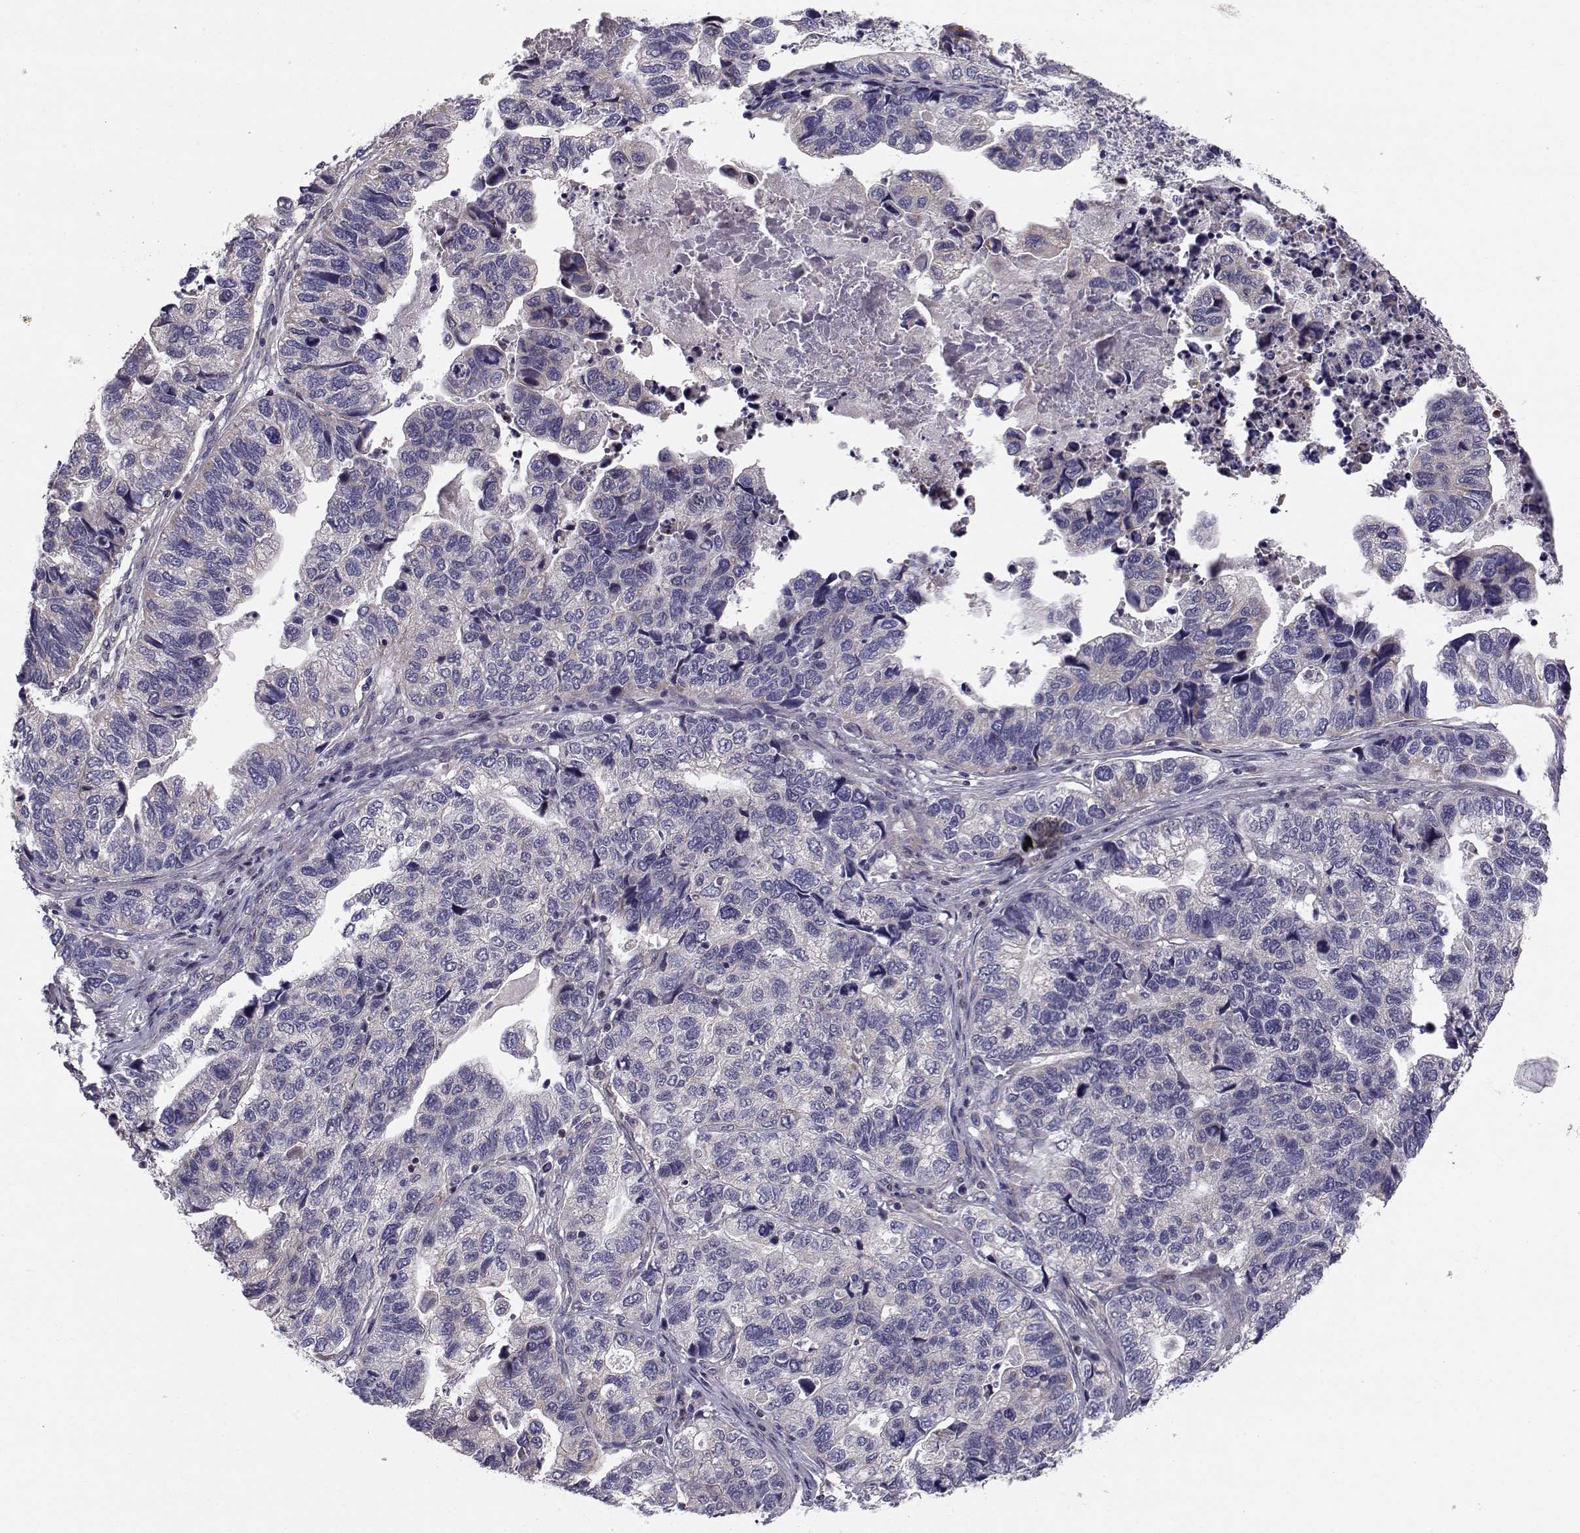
{"staining": {"intensity": "negative", "quantity": "none", "location": "none"}, "tissue": "stomach cancer", "cell_type": "Tumor cells", "image_type": "cancer", "snomed": [{"axis": "morphology", "description": "Adenocarcinoma, NOS"}, {"axis": "topography", "description": "Stomach, upper"}], "caption": "Micrograph shows no protein positivity in tumor cells of adenocarcinoma (stomach) tissue.", "gene": "PEX5L", "patient": {"sex": "female", "age": 67}}